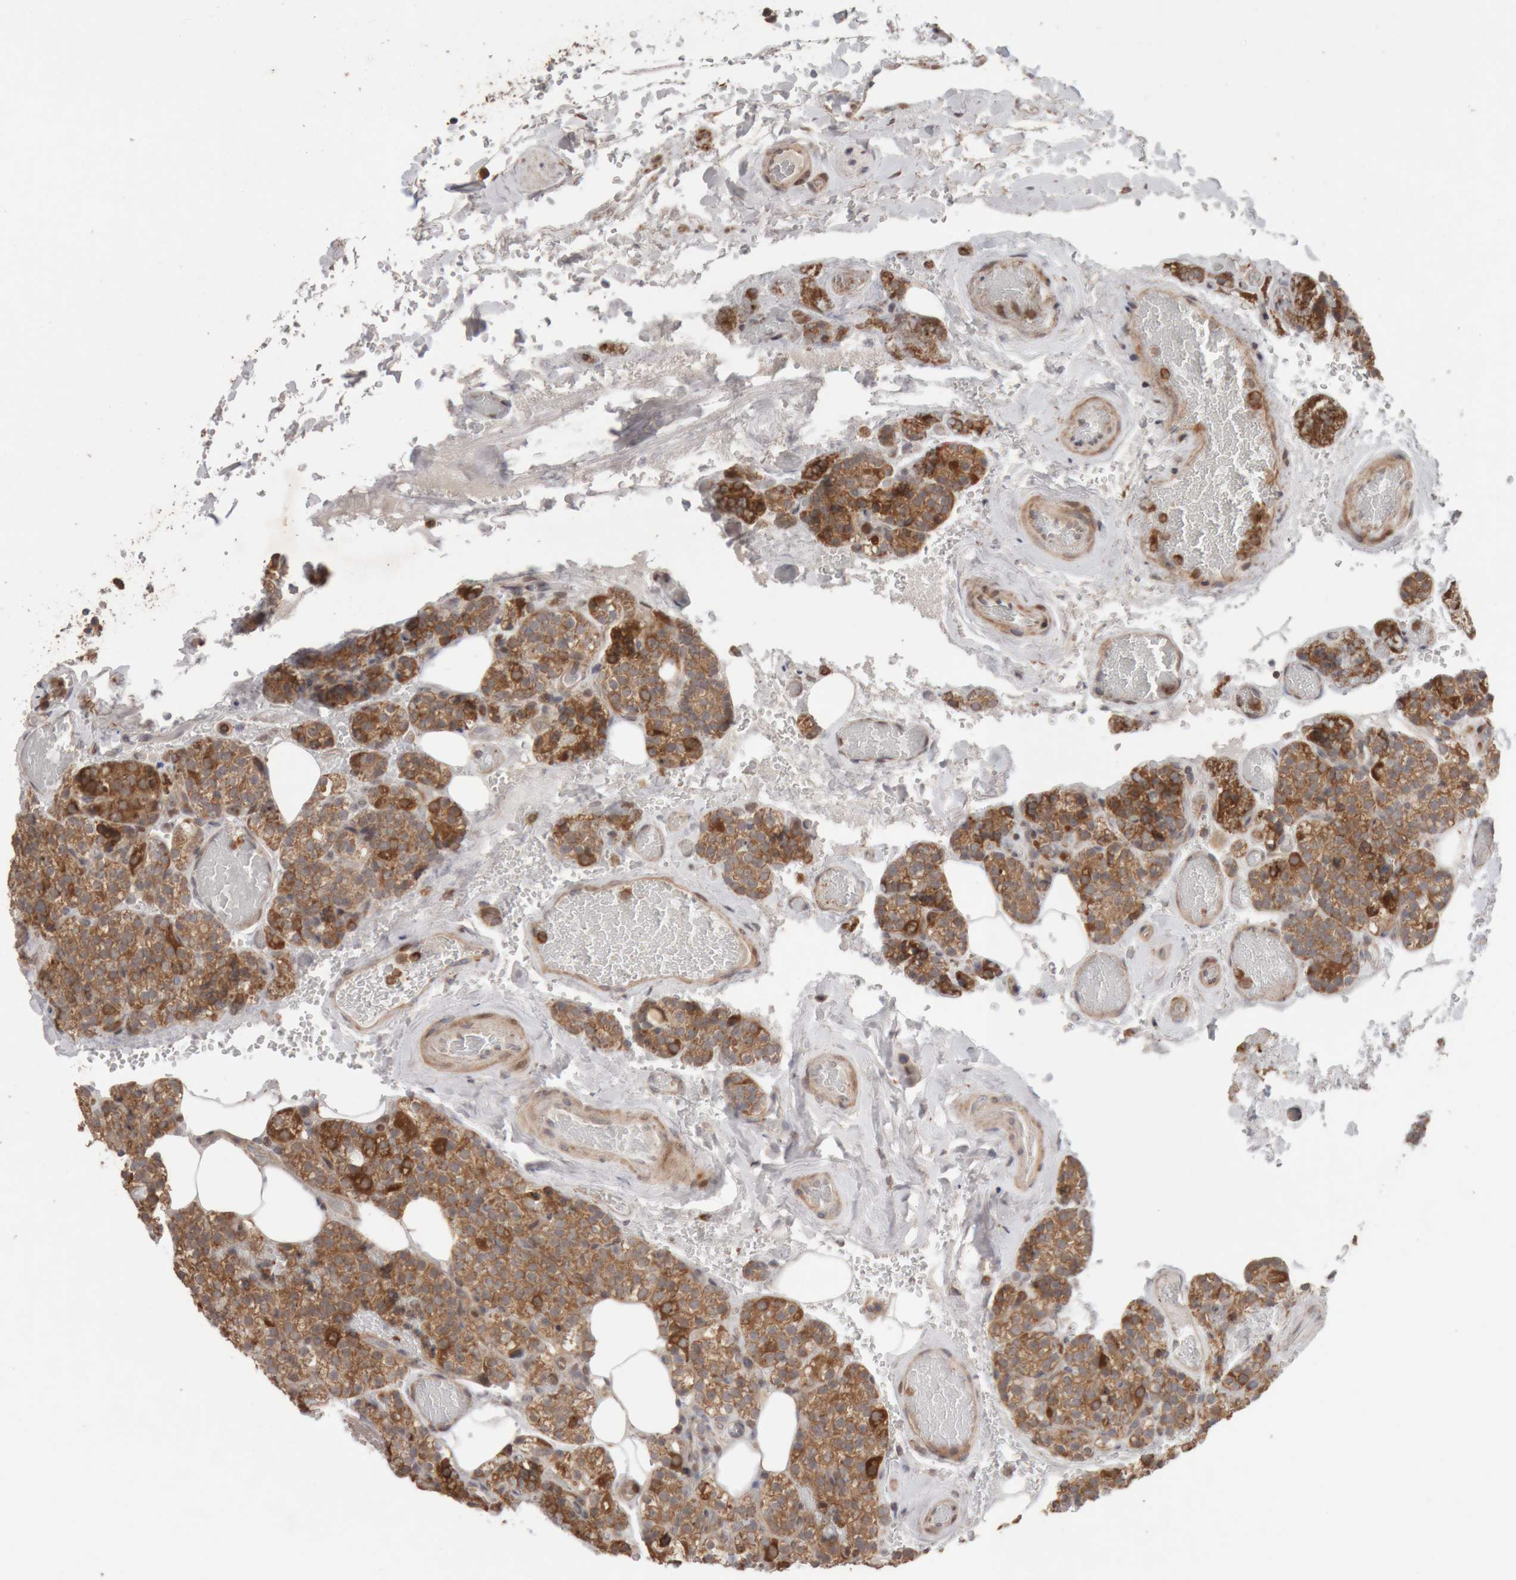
{"staining": {"intensity": "strong", "quantity": ">75%", "location": "cytoplasmic/membranous"}, "tissue": "parathyroid gland", "cell_type": "Glandular cells", "image_type": "normal", "snomed": [{"axis": "morphology", "description": "Normal tissue, NOS"}, {"axis": "topography", "description": "Parathyroid gland"}], "caption": "Immunohistochemical staining of benign human parathyroid gland demonstrates >75% levels of strong cytoplasmic/membranous protein expression in about >75% of glandular cells.", "gene": "KIF21B", "patient": {"sex": "male", "age": 87}}